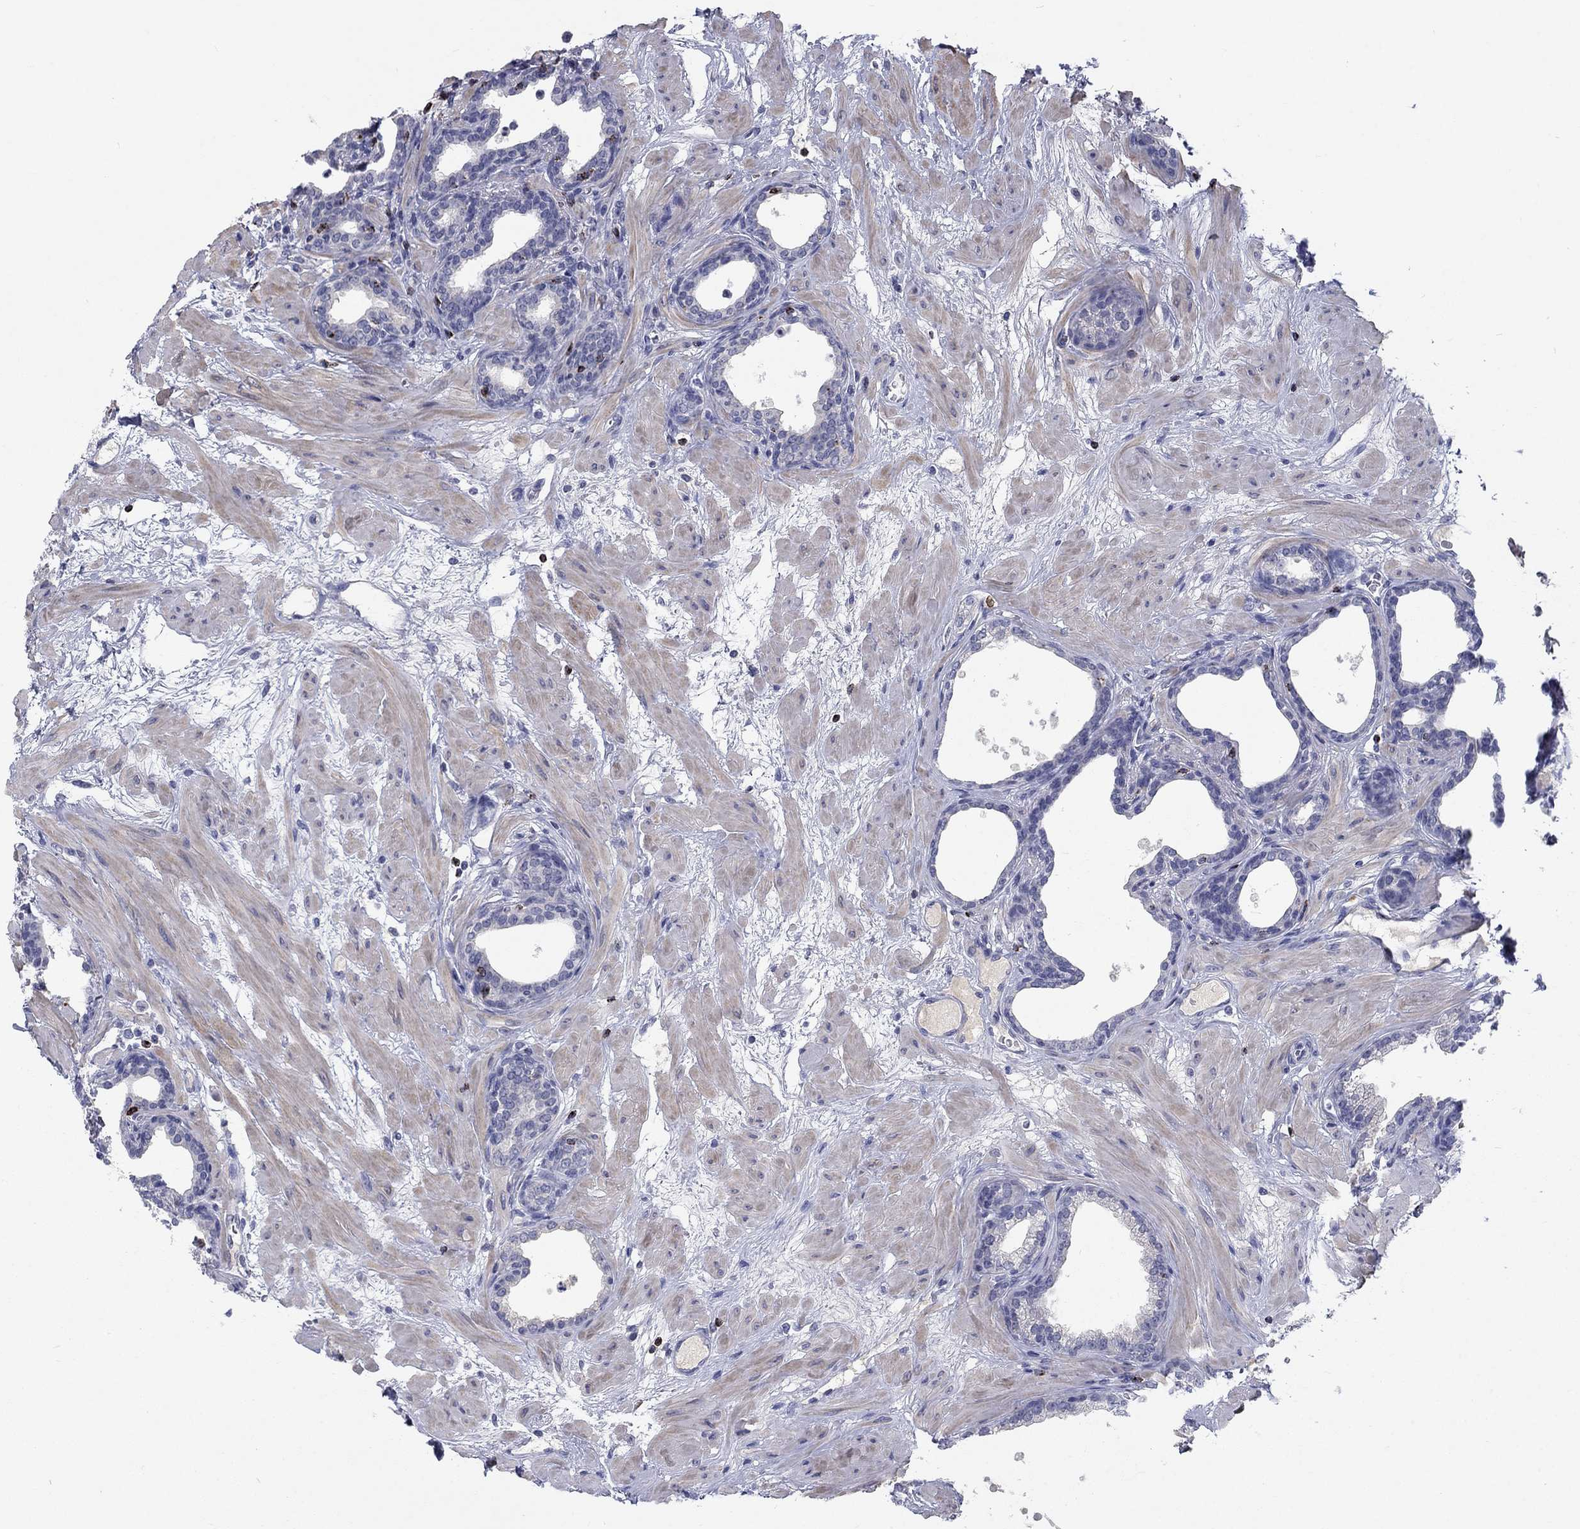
{"staining": {"intensity": "negative", "quantity": "none", "location": "none"}, "tissue": "prostate", "cell_type": "Glandular cells", "image_type": "normal", "snomed": [{"axis": "morphology", "description": "Normal tissue, NOS"}, {"axis": "topography", "description": "Prostate"}], "caption": "The image reveals no staining of glandular cells in unremarkable prostate.", "gene": "GZMA", "patient": {"sex": "male", "age": 37}}